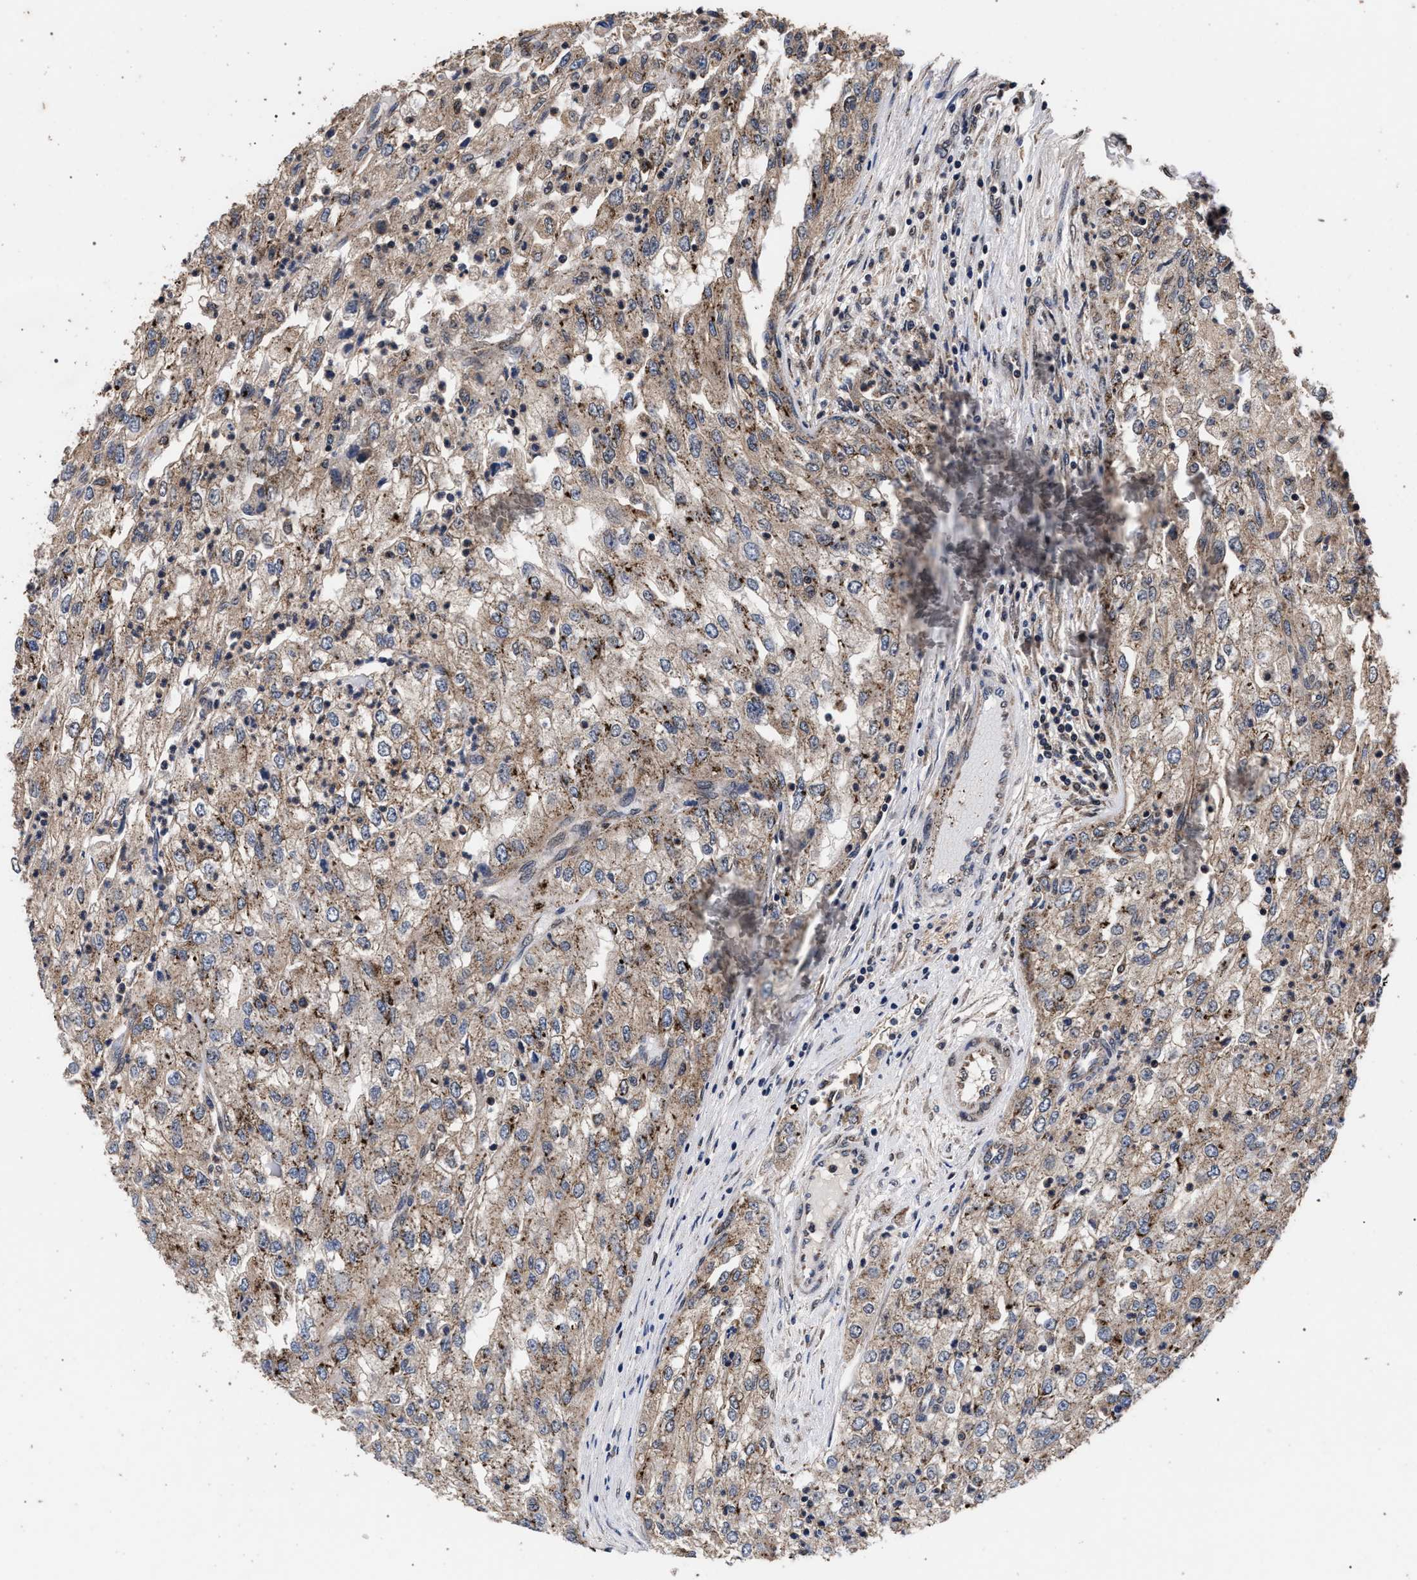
{"staining": {"intensity": "moderate", "quantity": ">75%", "location": "cytoplasmic/membranous"}, "tissue": "renal cancer", "cell_type": "Tumor cells", "image_type": "cancer", "snomed": [{"axis": "morphology", "description": "Adenocarcinoma, NOS"}, {"axis": "topography", "description": "Kidney"}], "caption": "Protein positivity by IHC demonstrates moderate cytoplasmic/membranous staining in approximately >75% of tumor cells in renal adenocarcinoma.", "gene": "ACOX1", "patient": {"sex": "female", "age": 54}}